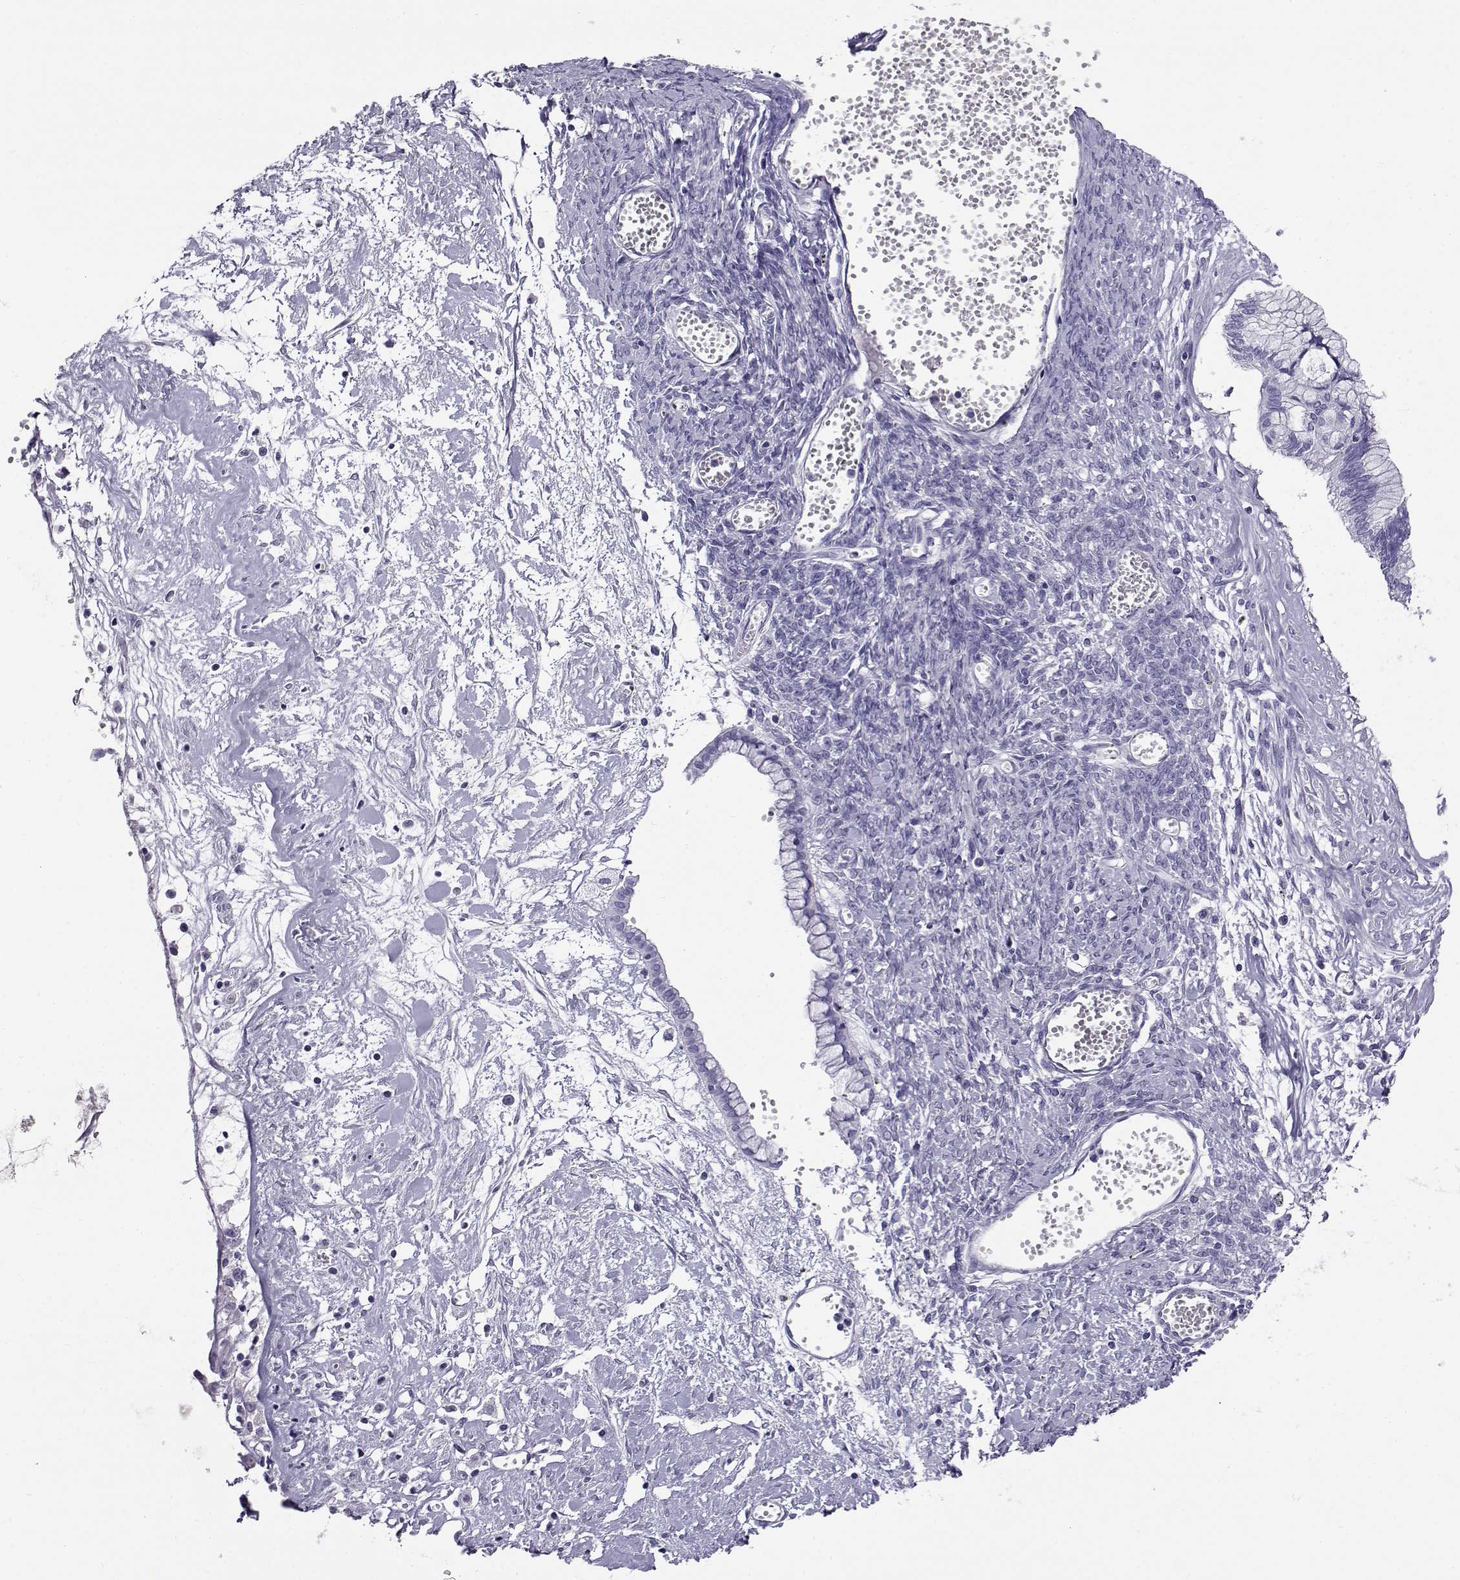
{"staining": {"intensity": "negative", "quantity": "none", "location": "none"}, "tissue": "ovarian cancer", "cell_type": "Tumor cells", "image_type": "cancer", "snomed": [{"axis": "morphology", "description": "Cystadenocarcinoma, mucinous, NOS"}, {"axis": "topography", "description": "Ovary"}], "caption": "IHC of ovarian cancer (mucinous cystadenocarcinoma) shows no expression in tumor cells.", "gene": "RHOXF2", "patient": {"sex": "female", "age": 67}}